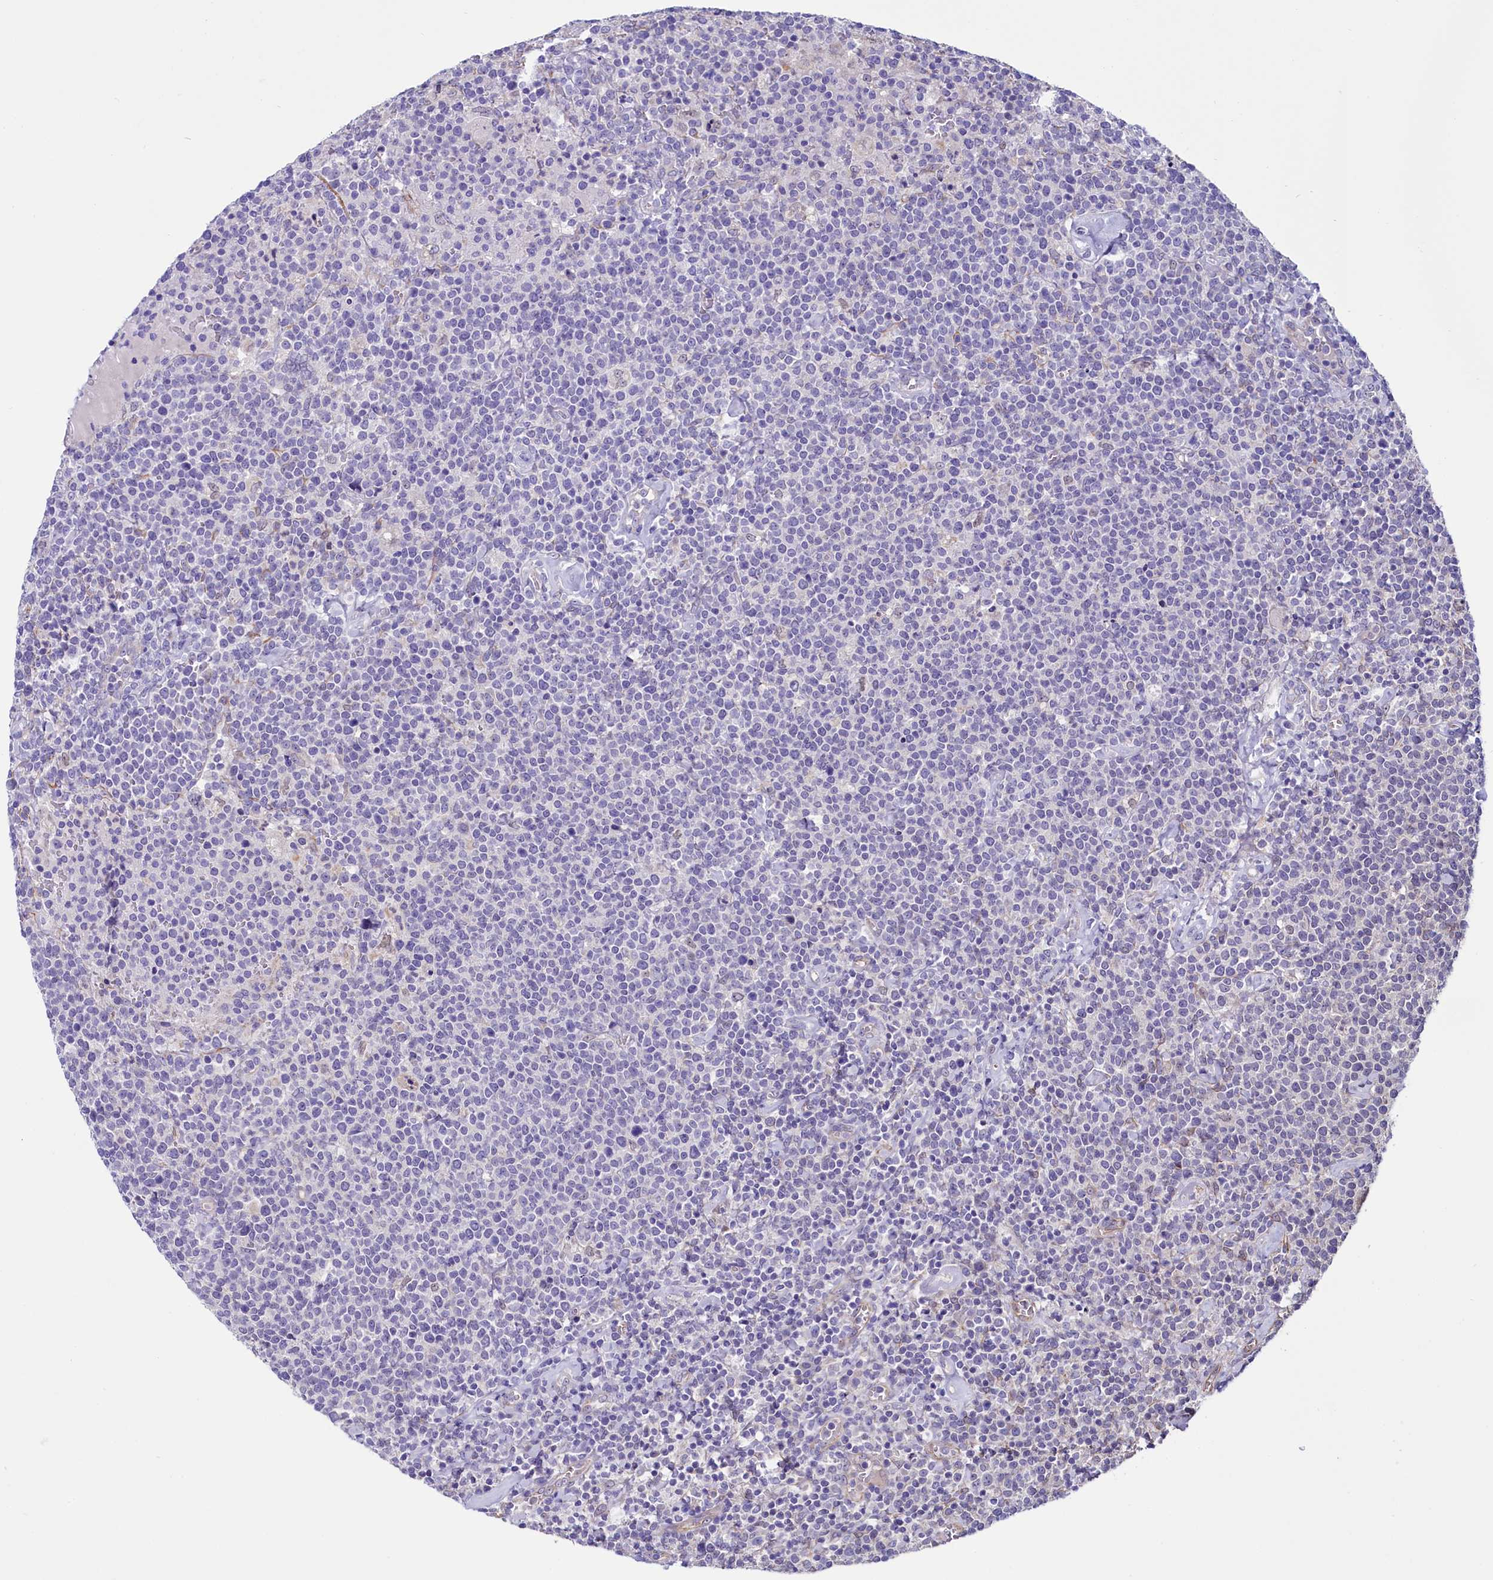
{"staining": {"intensity": "negative", "quantity": "none", "location": "none"}, "tissue": "lymphoma", "cell_type": "Tumor cells", "image_type": "cancer", "snomed": [{"axis": "morphology", "description": "Malignant lymphoma, non-Hodgkin's type, High grade"}, {"axis": "topography", "description": "Lymph node"}], "caption": "Immunohistochemistry (IHC) micrograph of lymphoma stained for a protein (brown), which displays no staining in tumor cells.", "gene": "PDILT", "patient": {"sex": "male", "age": 61}}